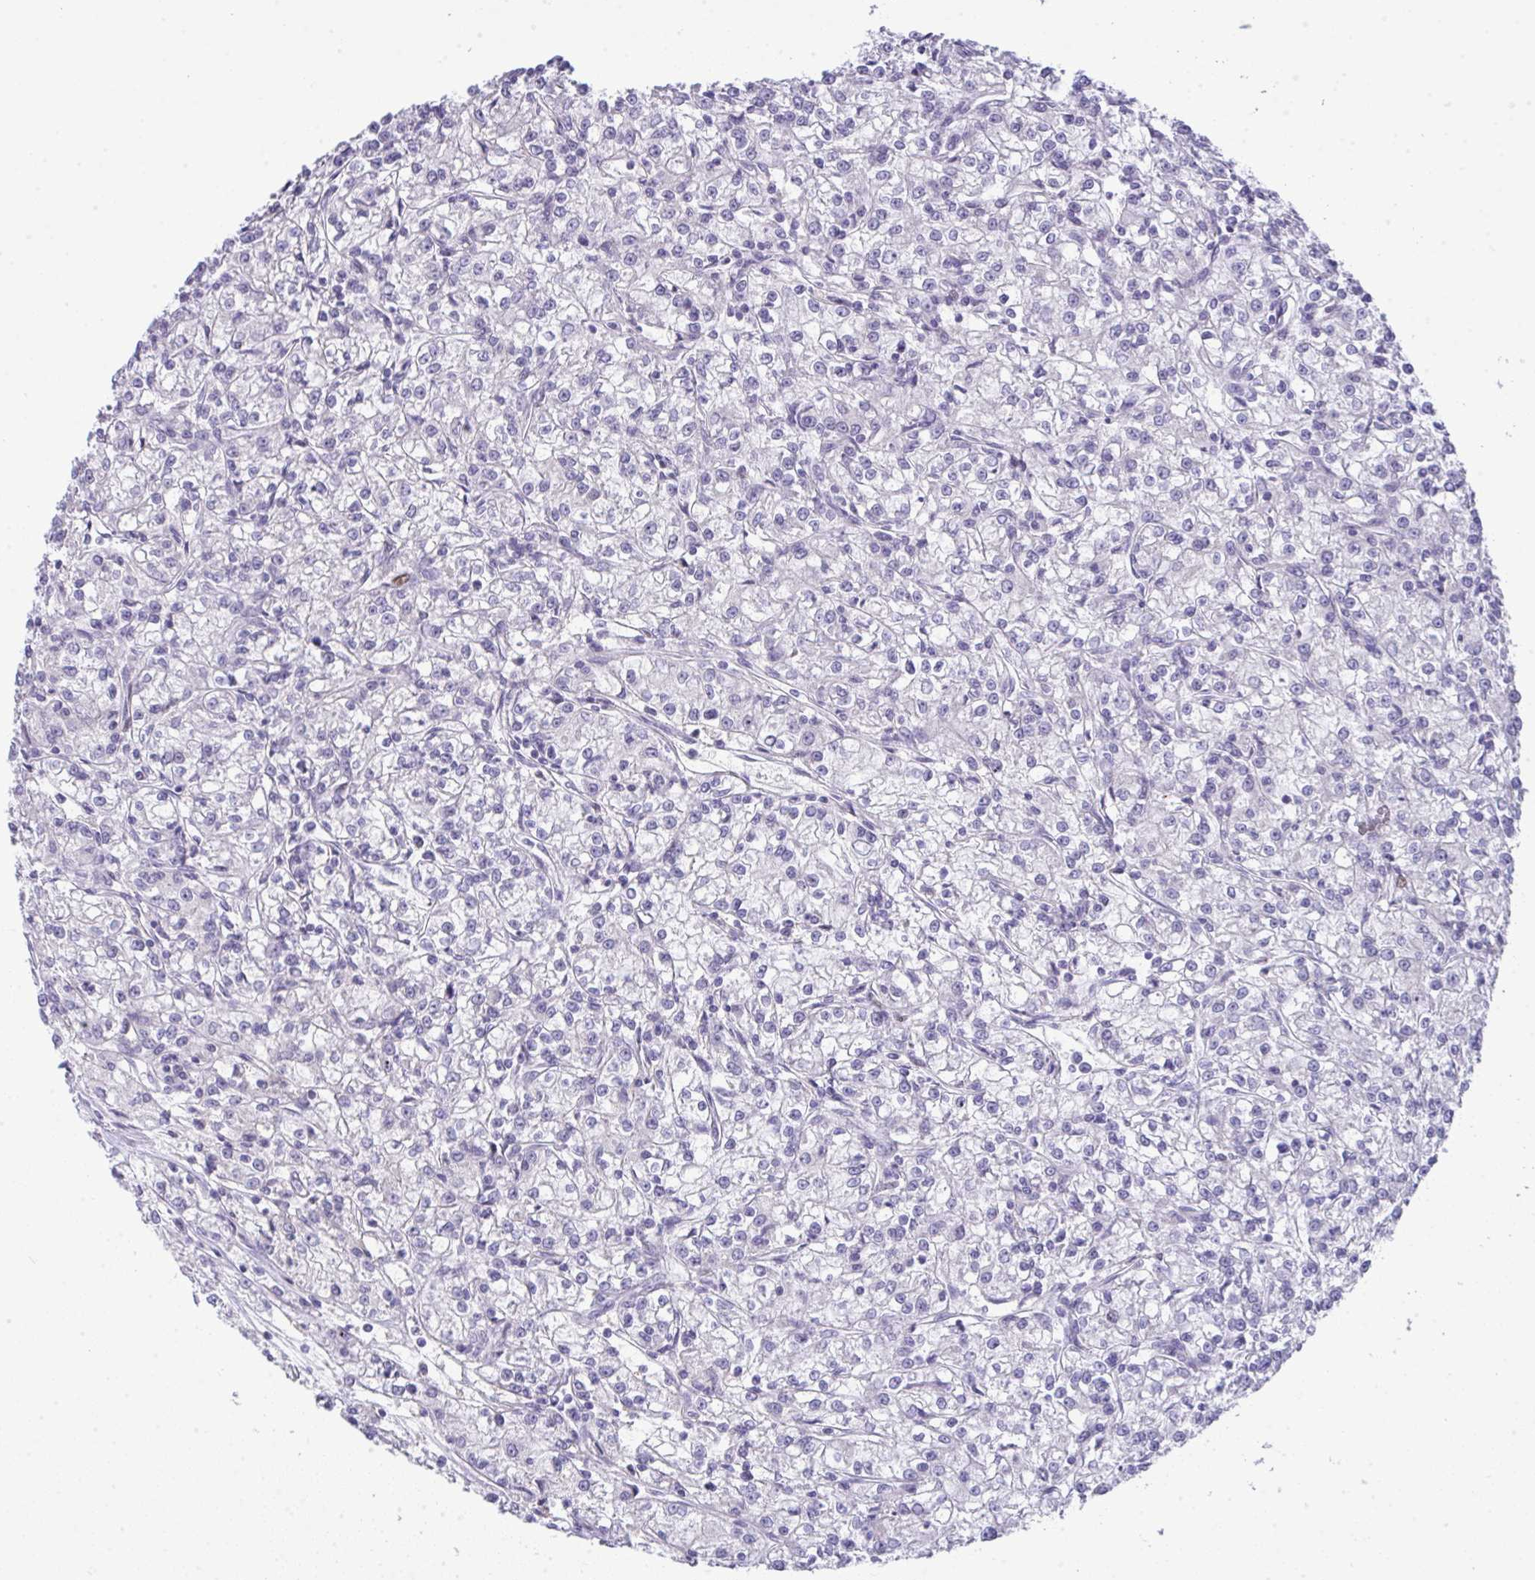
{"staining": {"intensity": "negative", "quantity": "none", "location": "none"}, "tissue": "renal cancer", "cell_type": "Tumor cells", "image_type": "cancer", "snomed": [{"axis": "morphology", "description": "Adenocarcinoma, NOS"}, {"axis": "topography", "description": "Kidney"}], "caption": "The photomicrograph shows no staining of tumor cells in adenocarcinoma (renal).", "gene": "GALNT16", "patient": {"sex": "female", "age": 59}}